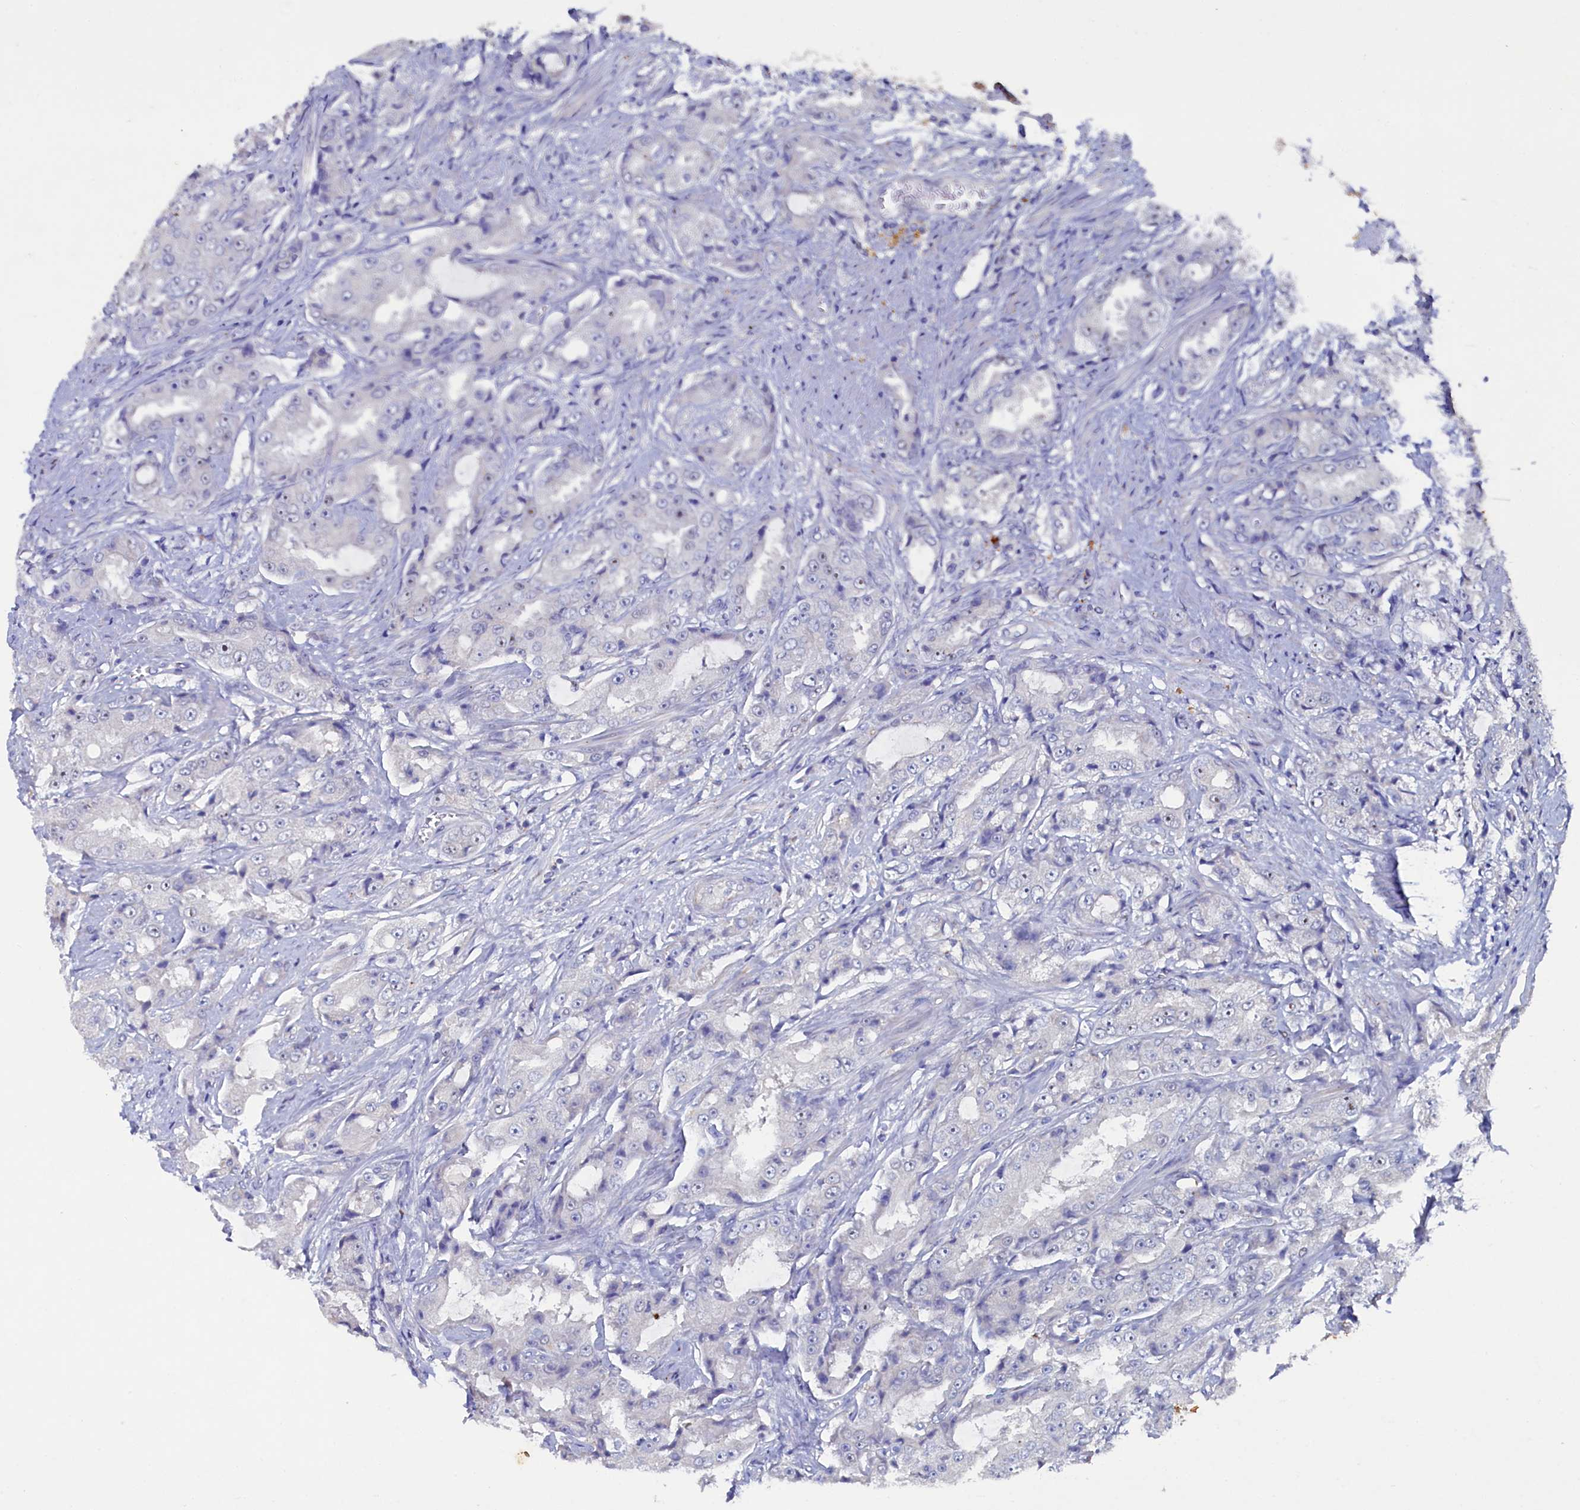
{"staining": {"intensity": "negative", "quantity": "none", "location": "none"}, "tissue": "prostate cancer", "cell_type": "Tumor cells", "image_type": "cancer", "snomed": [{"axis": "morphology", "description": "Adenocarcinoma, High grade"}, {"axis": "topography", "description": "Prostate"}], "caption": "This is an IHC micrograph of human prostate cancer. There is no staining in tumor cells.", "gene": "CBLIF", "patient": {"sex": "male", "age": 73}}